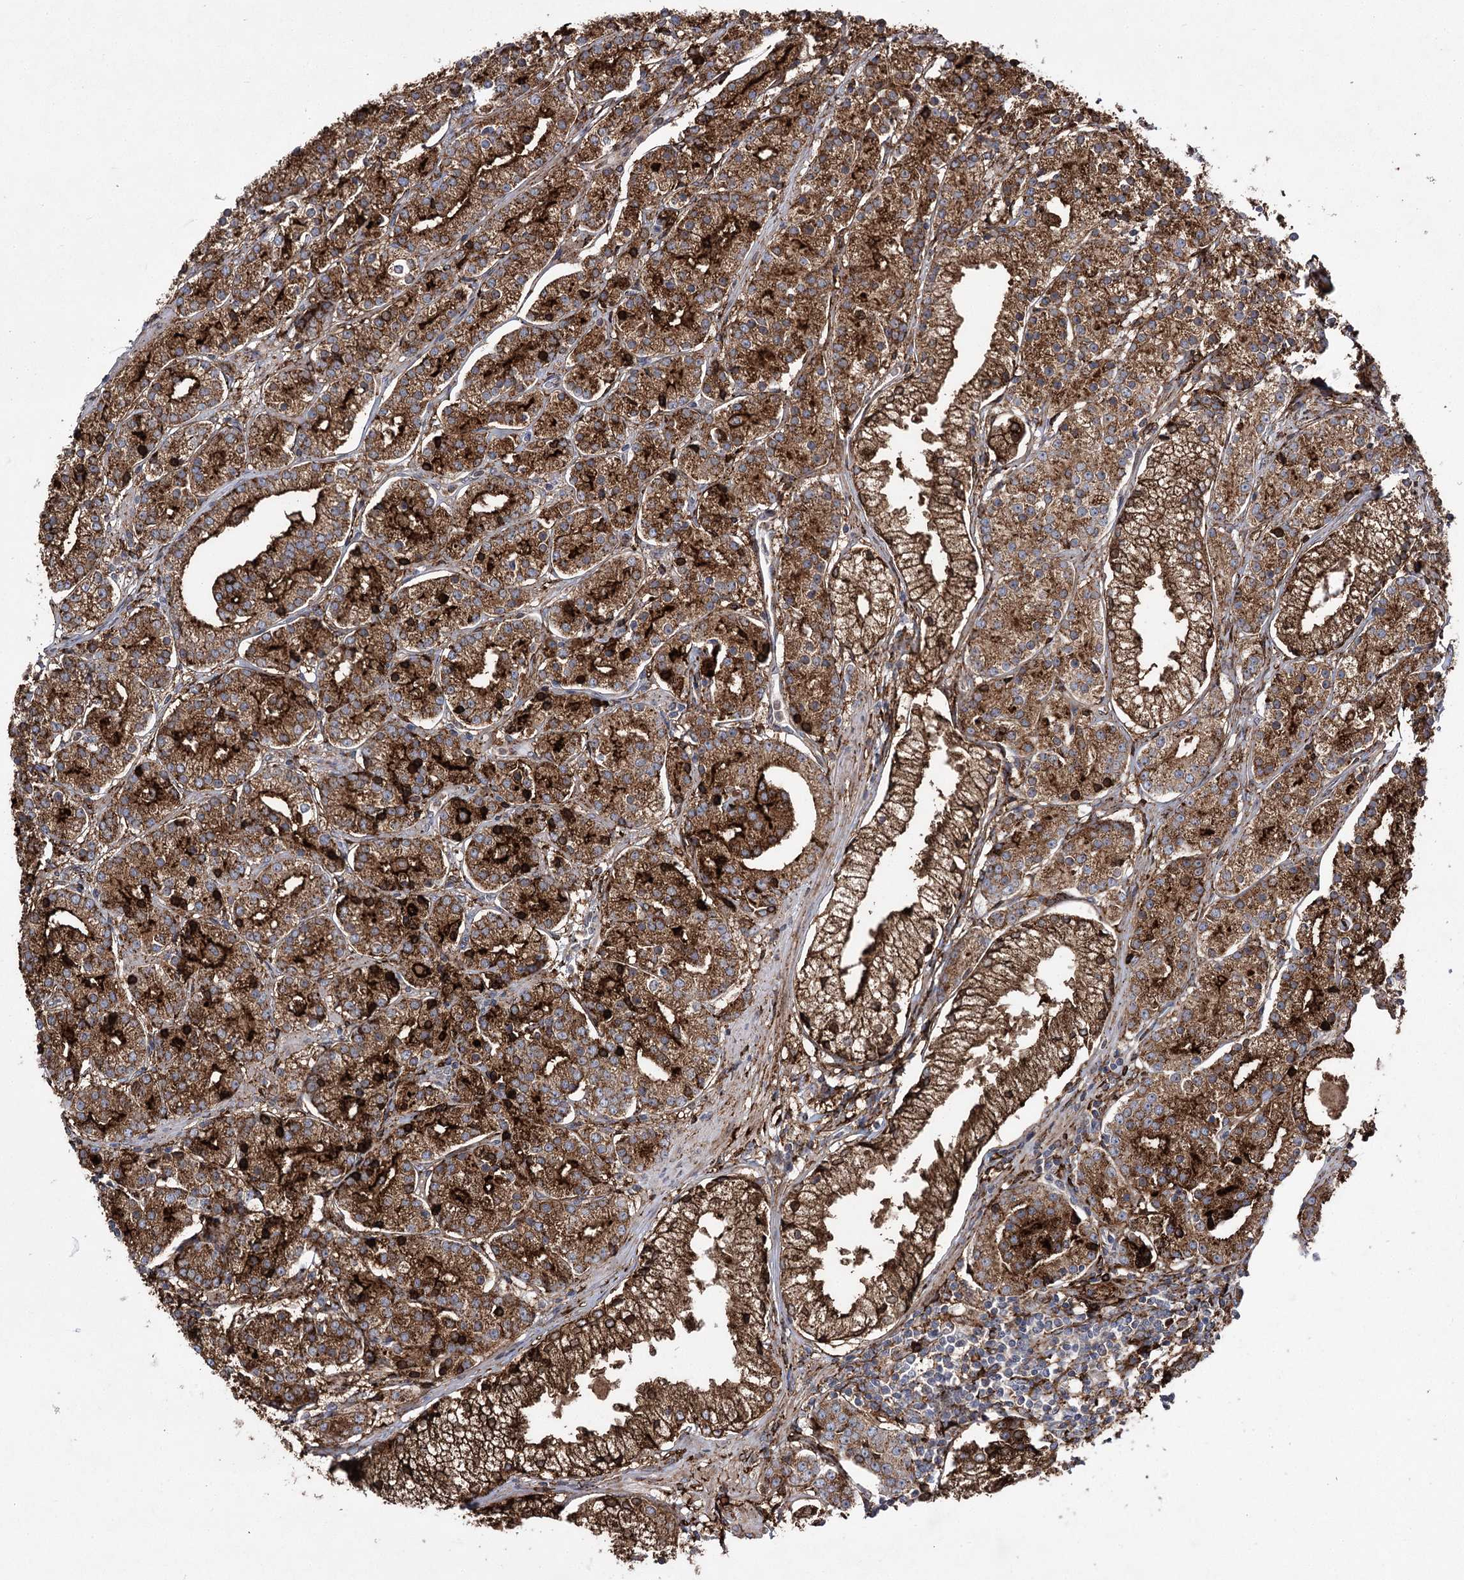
{"staining": {"intensity": "strong", "quantity": "25%-75%", "location": "cytoplasmic/membranous"}, "tissue": "prostate cancer", "cell_type": "Tumor cells", "image_type": "cancer", "snomed": [{"axis": "morphology", "description": "Adenocarcinoma, High grade"}, {"axis": "topography", "description": "Prostate"}], "caption": "Prostate adenocarcinoma (high-grade) stained for a protein (brown) demonstrates strong cytoplasmic/membranous positive staining in approximately 25%-75% of tumor cells.", "gene": "DCUN1D4", "patient": {"sex": "male", "age": 69}}